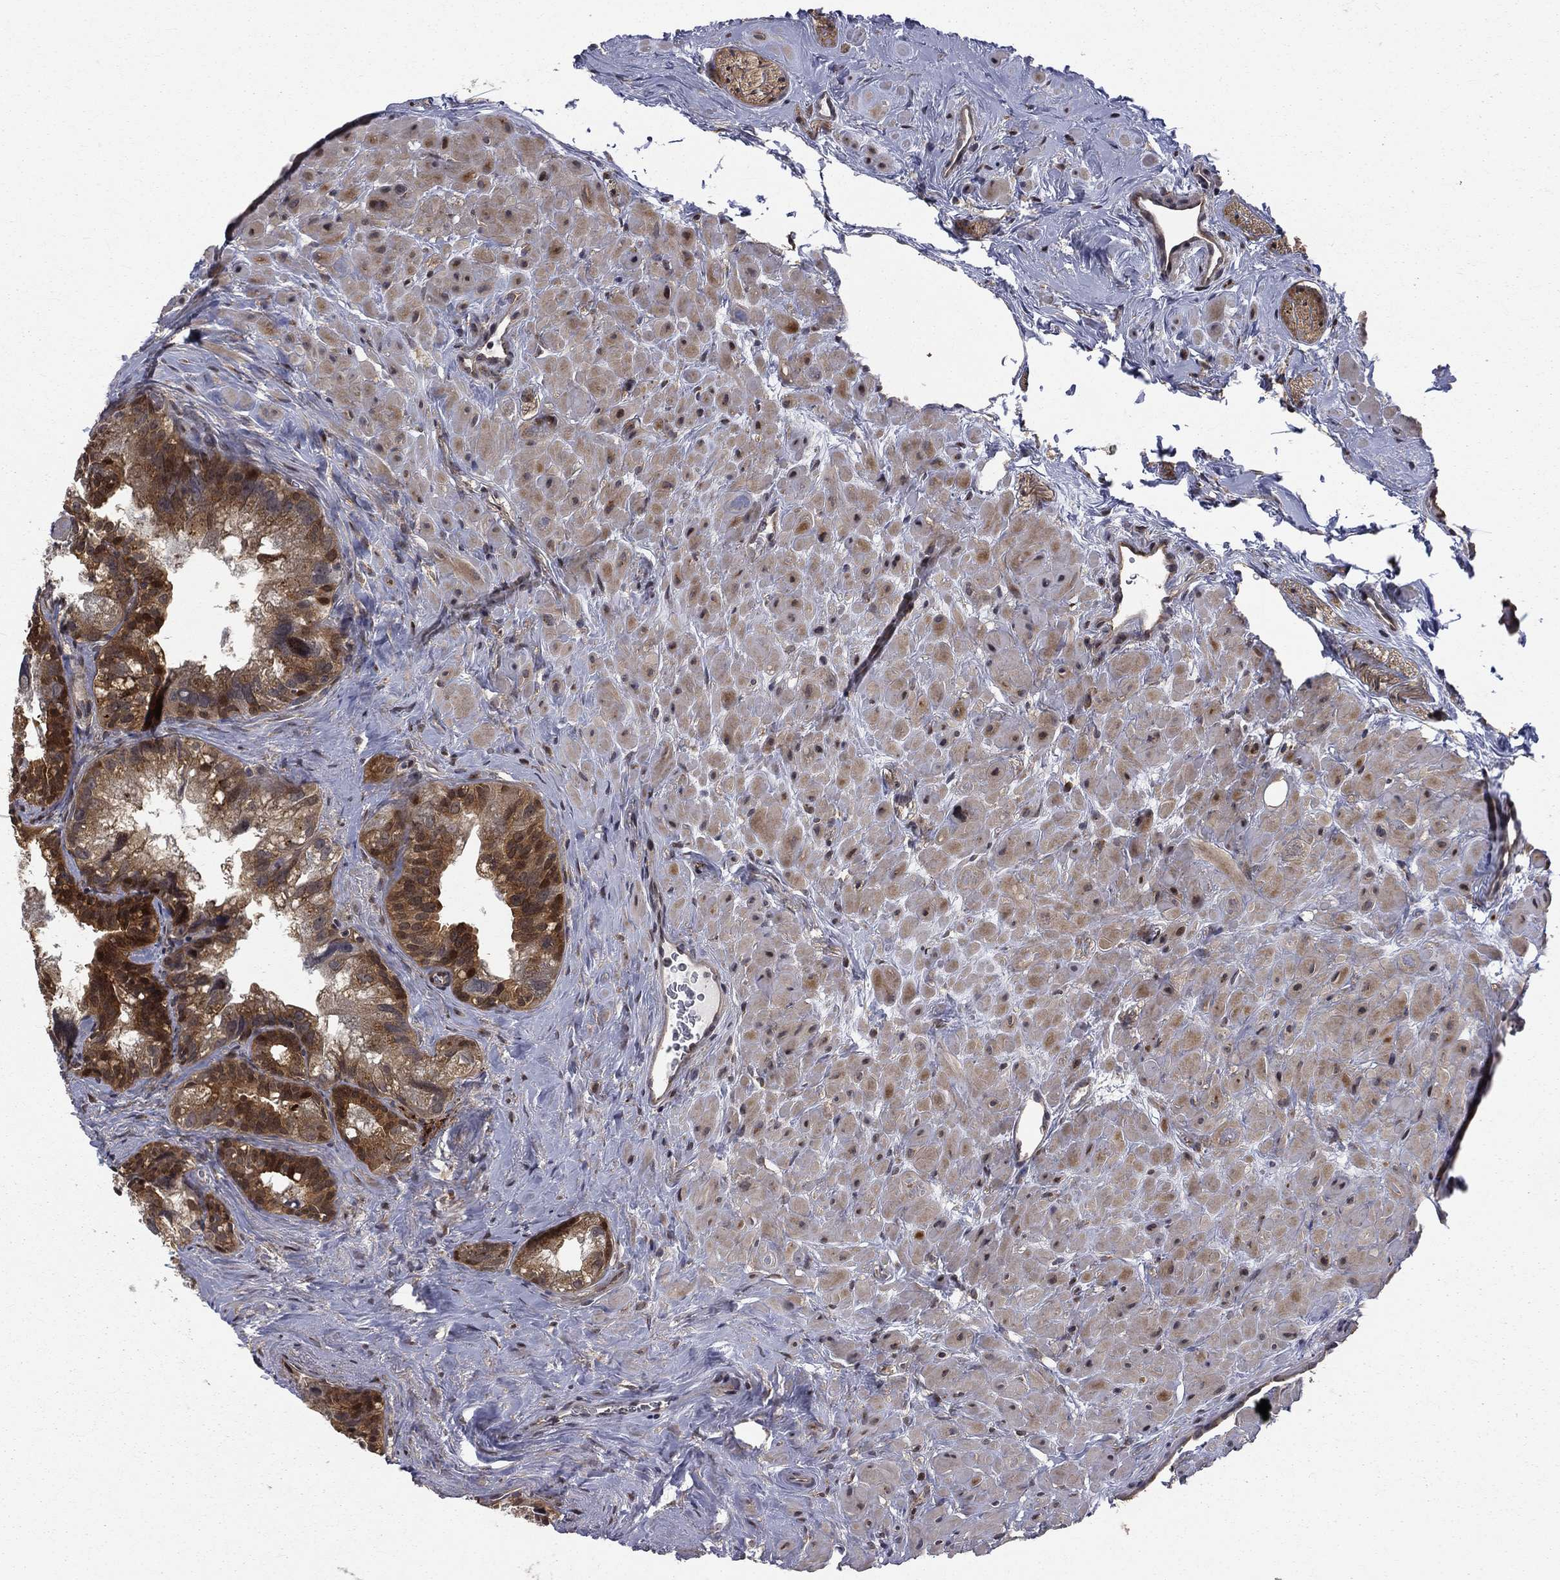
{"staining": {"intensity": "strong", "quantity": "25%-75%", "location": "cytoplasmic/membranous"}, "tissue": "seminal vesicle", "cell_type": "Glandular cells", "image_type": "normal", "snomed": [{"axis": "morphology", "description": "Normal tissue, NOS"}, {"axis": "topography", "description": "Seminal veicle"}], "caption": "Immunohistochemistry (IHC) (DAB (3,3'-diaminobenzidine)) staining of normal human seminal vesicle reveals strong cytoplasmic/membranous protein positivity in approximately 25%-75% of glandular cells. The protein of interest is stained brown, and the nuclei are stained in blue (DAB (3,3'-diaminobenzidine) IHC with brightfield microscopy, high magnification).", "gene": "ARL3", "patient": {"sex": "male", "age": 72}}